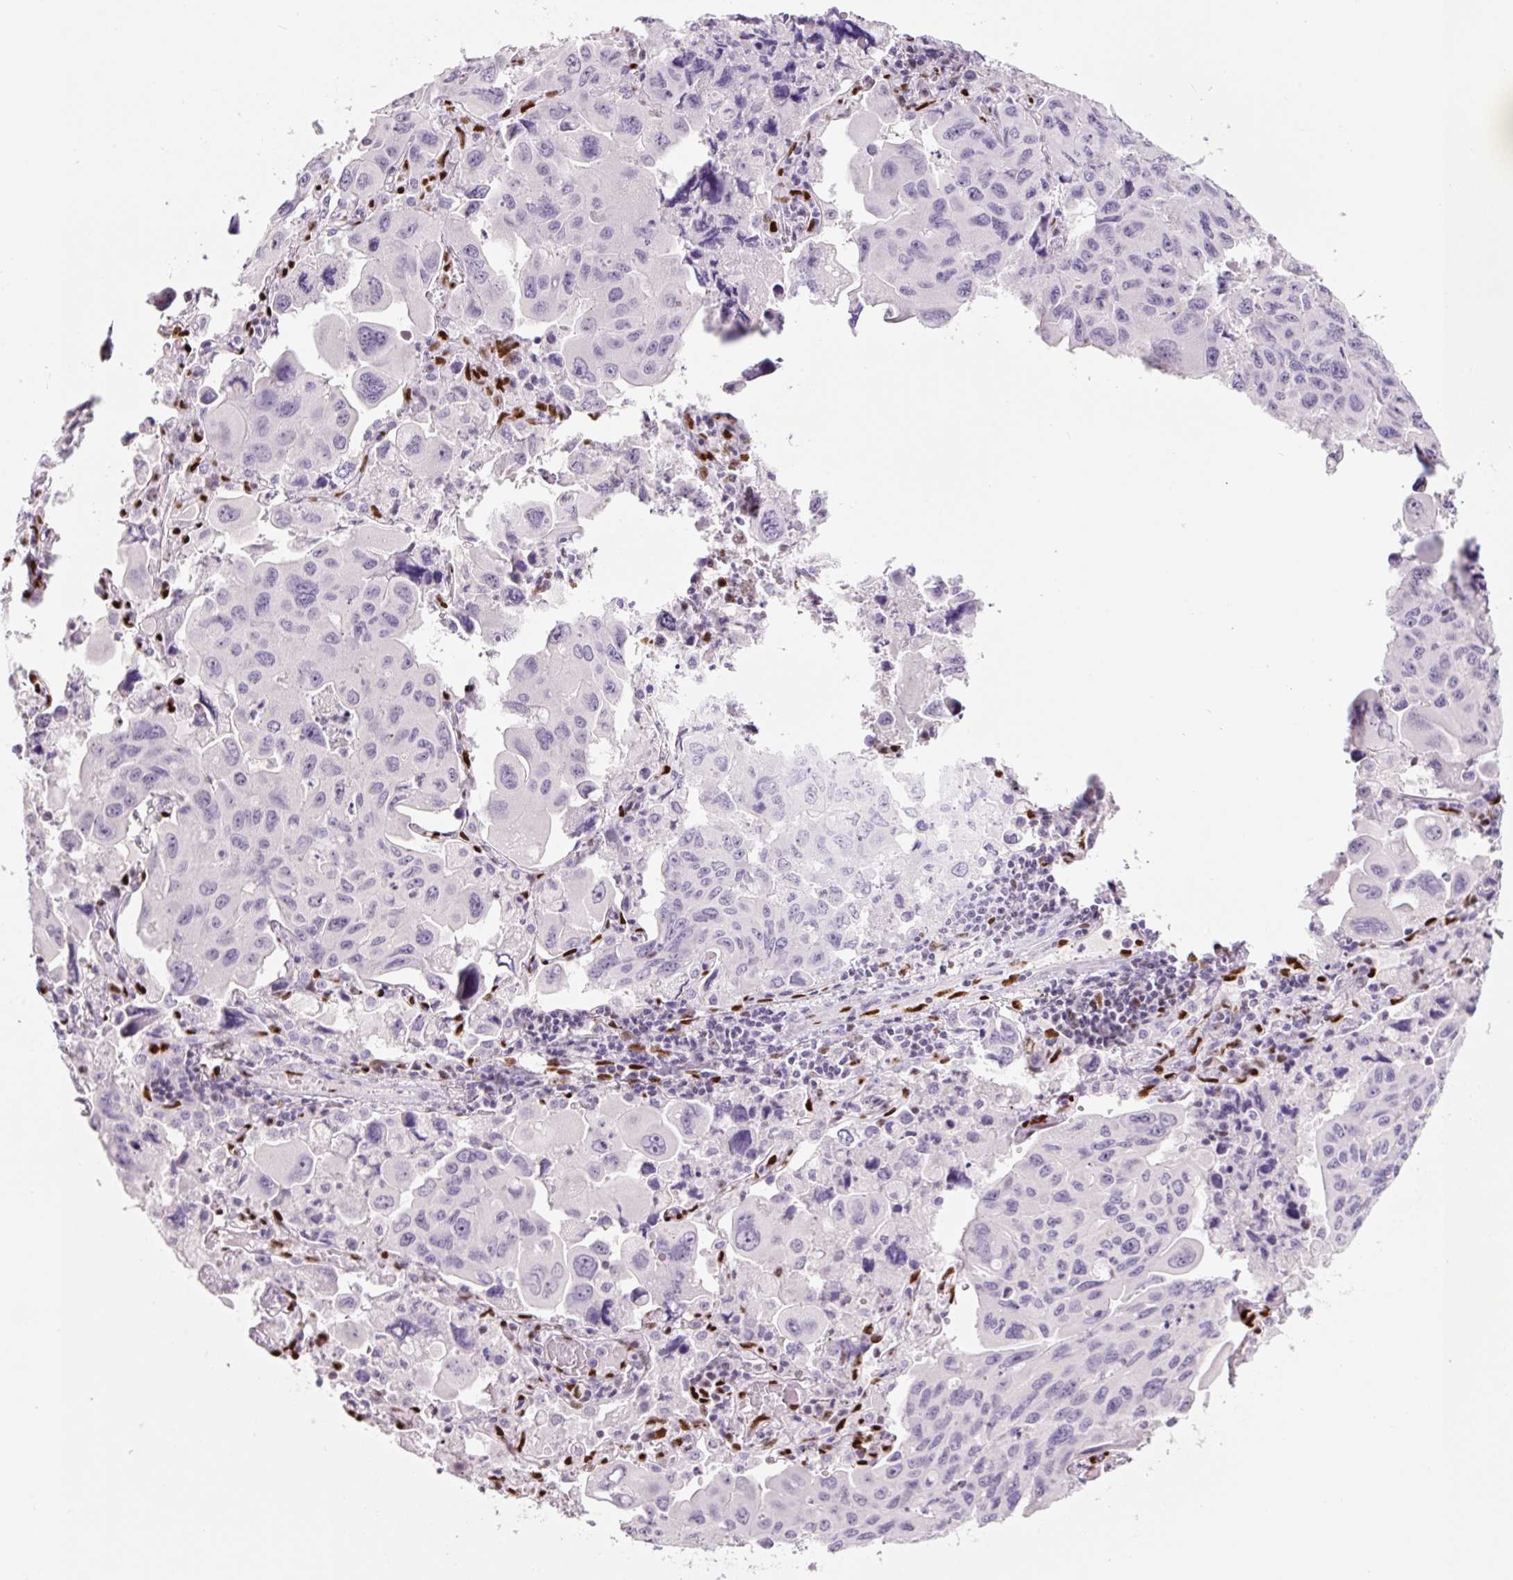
{"staining": {"intensity": "negative", "quantity": "none", "location": "none"}, "tissue": "lung cancer", "cell_type": "Tumor cells", "image_type": "cancer", "snomed": [{"axis": "morphology", "description": "Adenocarcinoma, NOS"}, {"axis": "topography", "description": "Lung"}], "caption": "Immunohistochemical staining of human adenocarcinoma (lung) shows no significant staining in tumor cells. (IHC, brightfield microscopy, high magnification).", "gene": "ZEB1", "patient": {"sex": "male", "age": 64}}